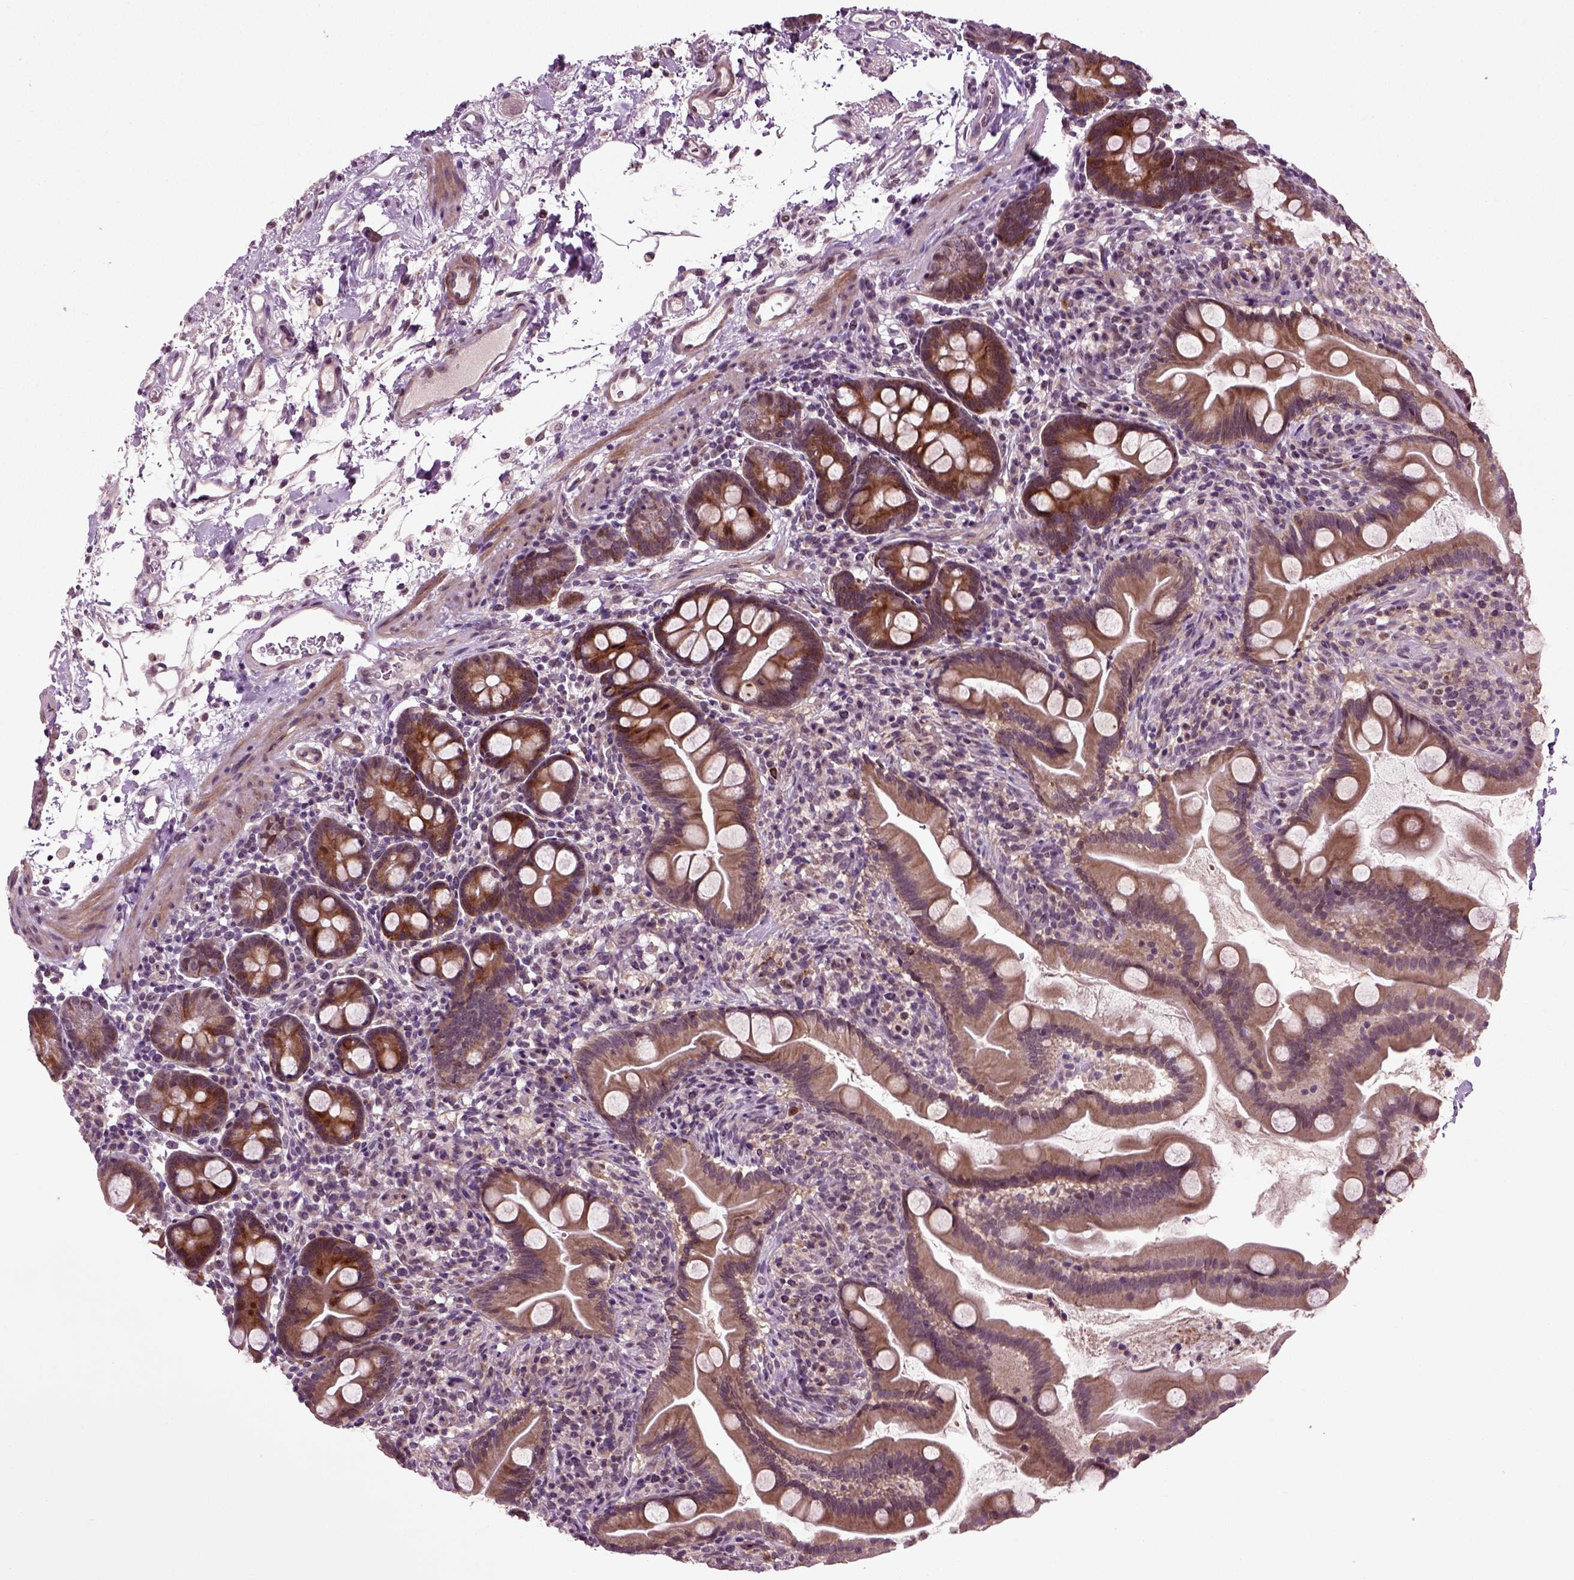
{"staining": {"intensity": "moderate", "quantity": ">75%", "location": "cytoplasmic/membranous"}, "tissue": "small intestine", "cell_type": "Glandular cells", "image_type": "normal", "snomed": [{"axis": "morphology", "description": "Normal tissue, NOS"}, {"axis": "topography", "description": "Small intestine"}], "caption": "The immunohistochemical stain shows moderate cytoplasmic/membranous staining in glandular cells of unremarkable small intestine.", "gene": "KNSTRN", "patient": {"sex": "female", "age": 44}}